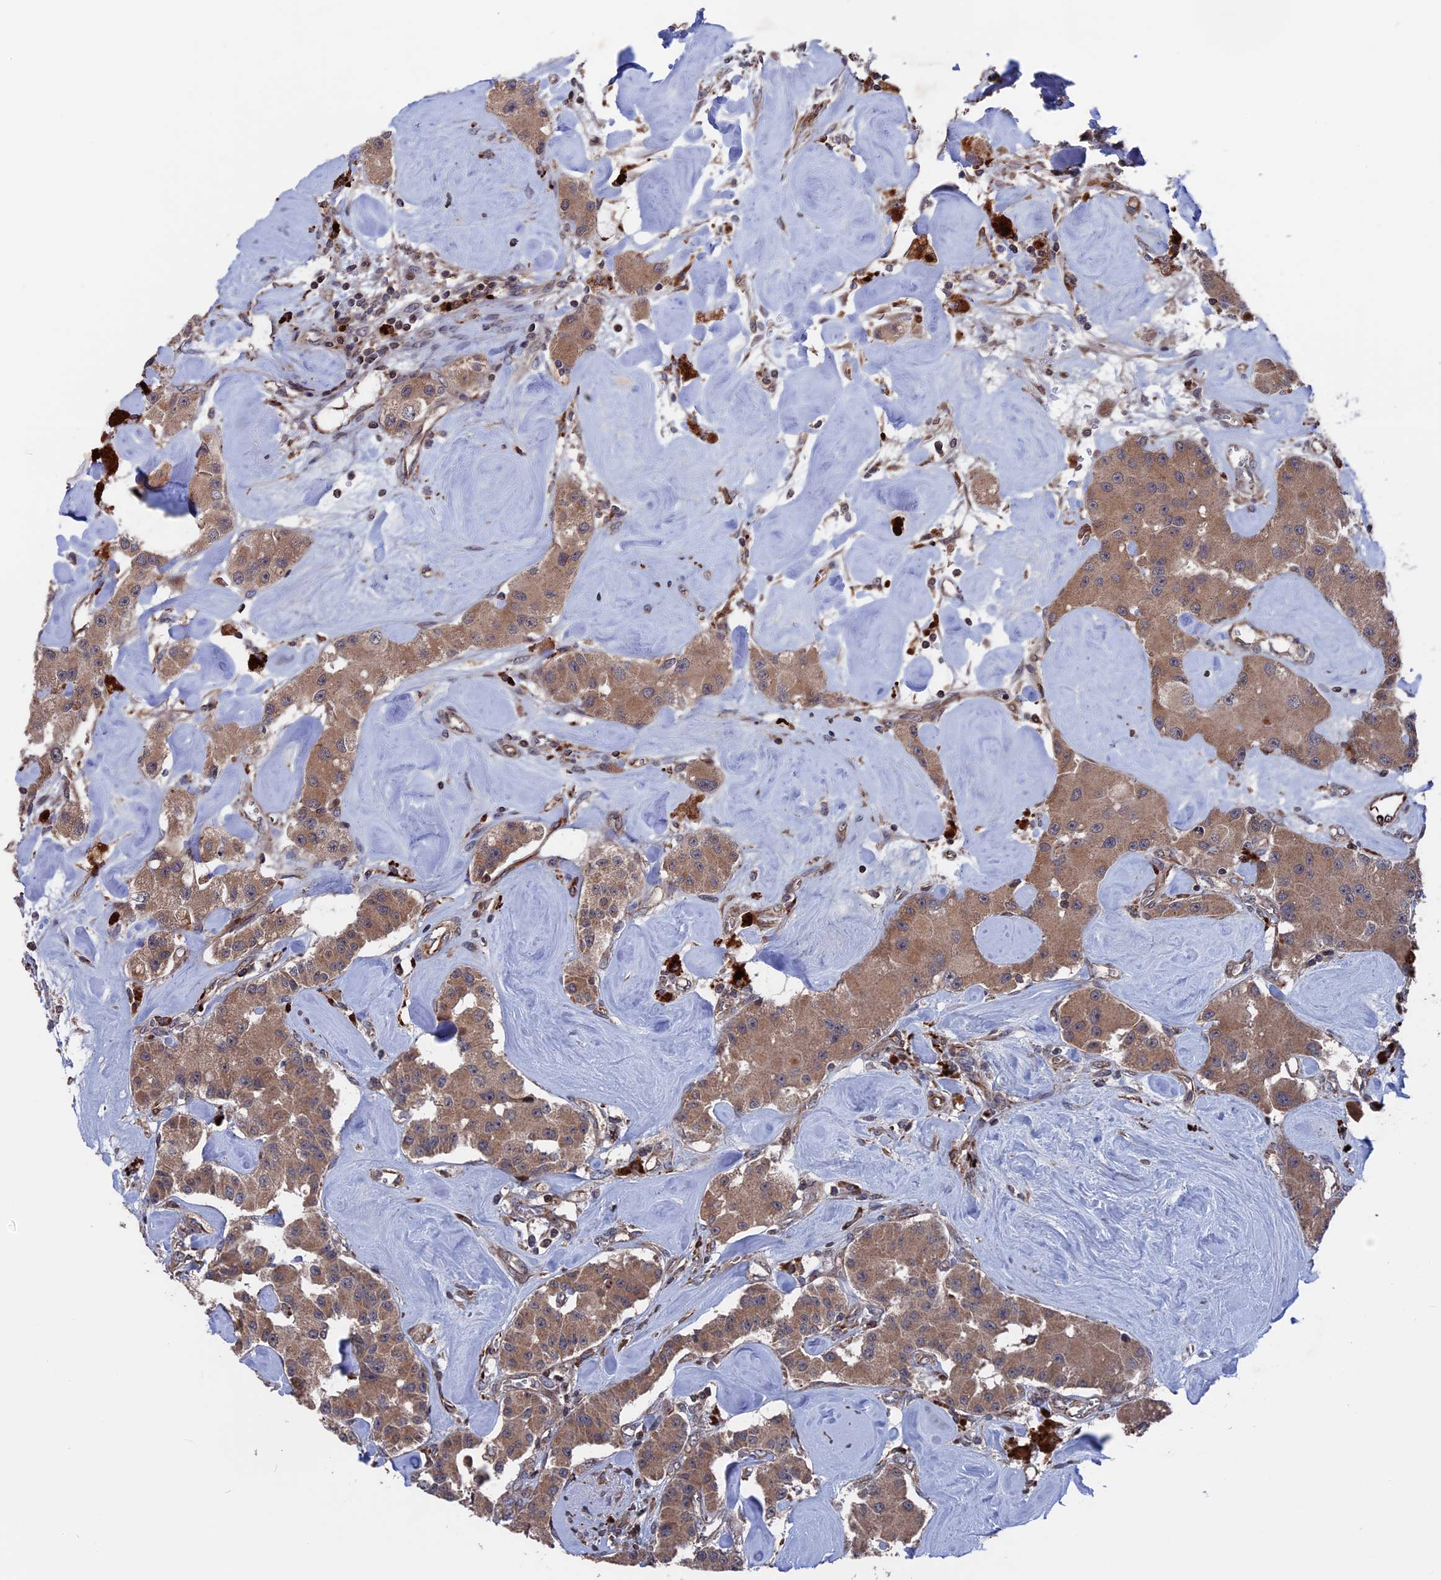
{"staining": {"intensity": "moderate", "quantity": ">75%", "location": "cytoplasmic/membranous"}, "tissue": "carcinoid", "cell_type": "Tumor cells", "image_type": "cancer", "snomed": [{"axis": "morphology", "description": "Carcinoid, malignant, NOS"}, {"axis": "topography", "description": "Pancreas"}], "caption": "Immunohistochemistry photomicrograph of human carcinoid stained for a protein (brown), which exhibits medium levels of moderate cytoplasmic/membranous staining in about >75% of tumor cells.", "gene": "PLA2G15", "patient": {"sex": "male", "age": 41}}